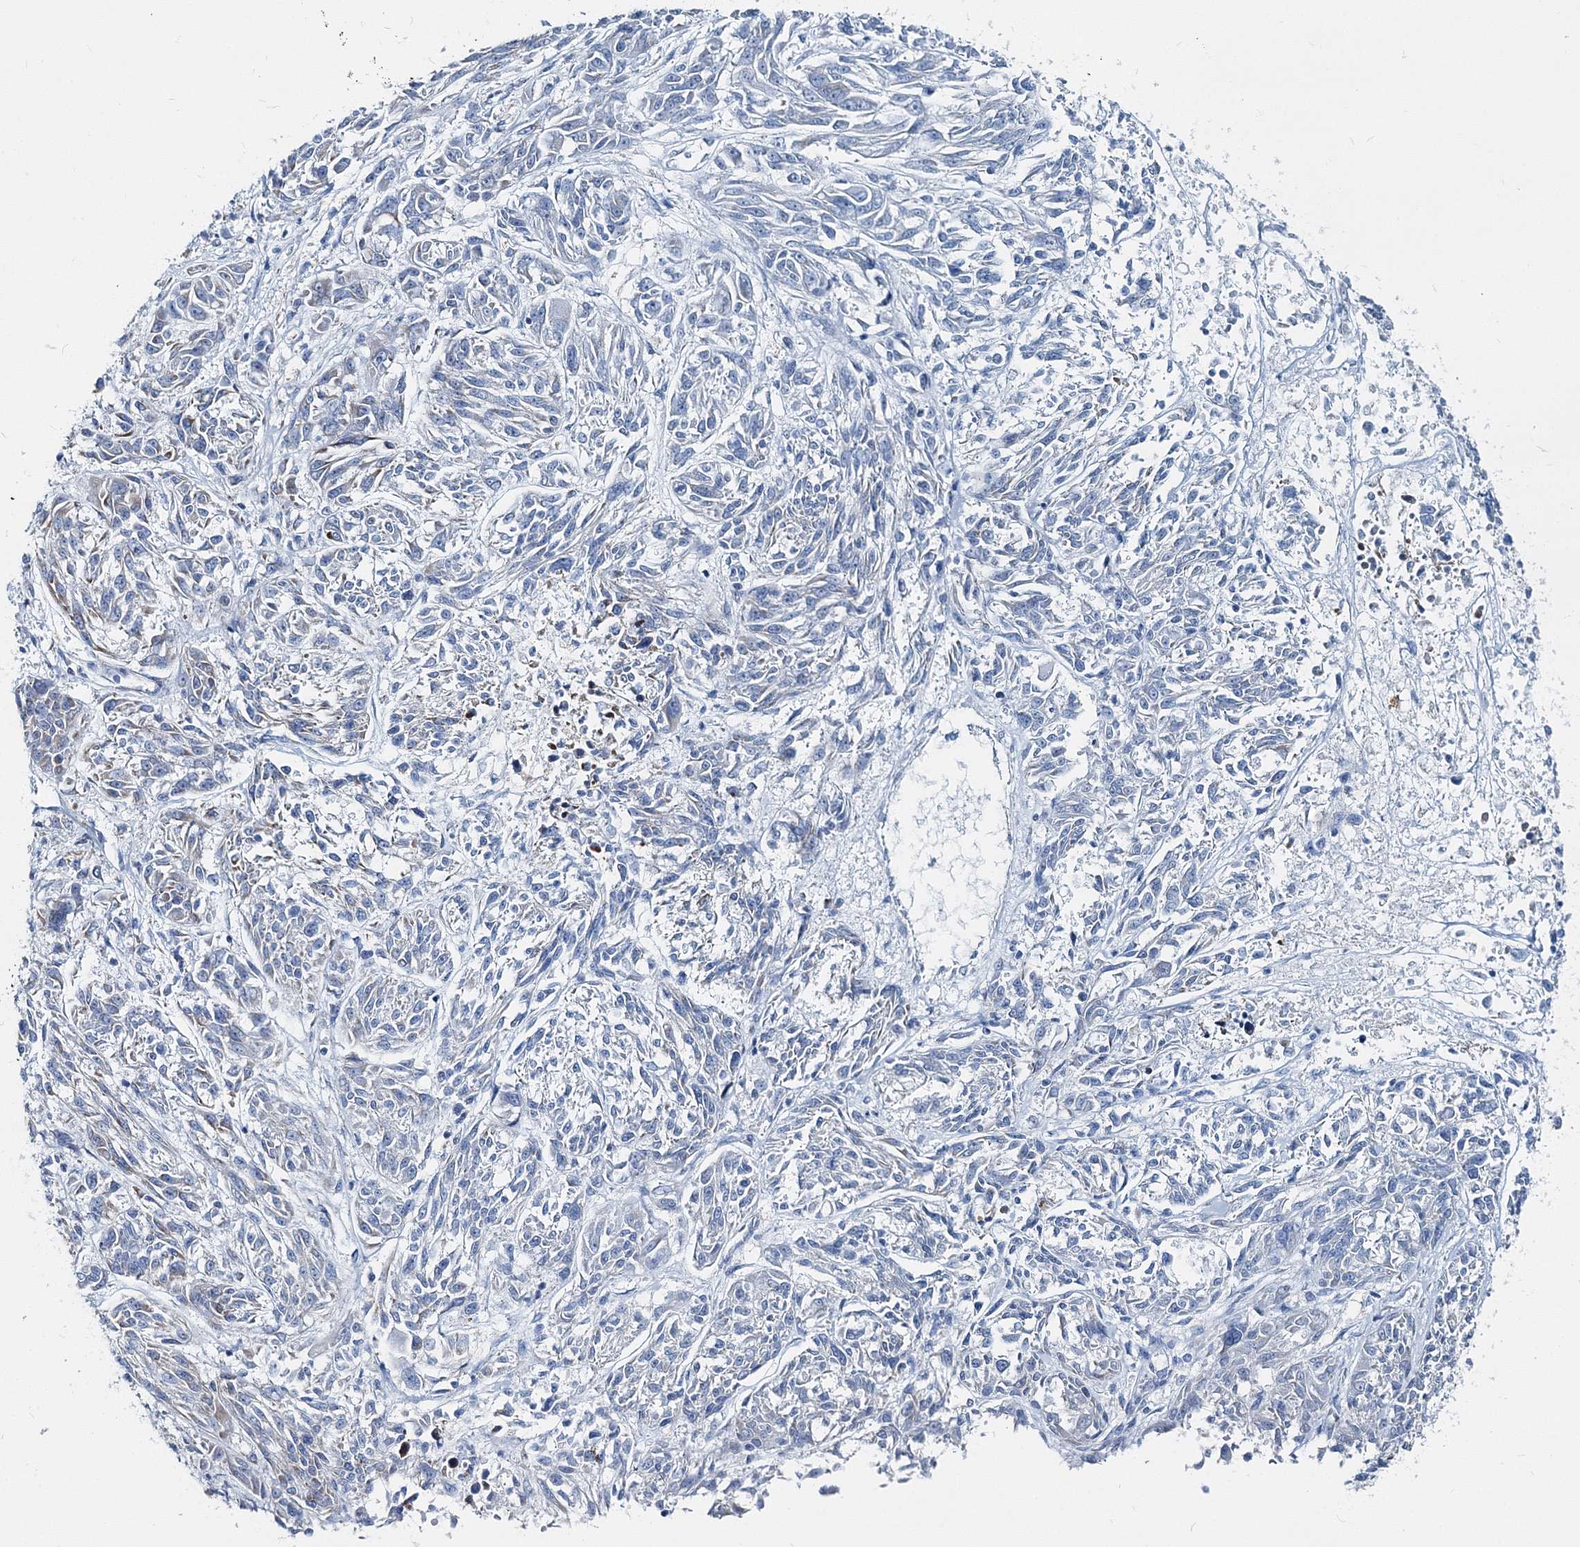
{"staining": {"intensity": "negative", "quantity": "none", "location": "none"}, "tissue": "melanoma", "cell_type": "Tumor cells", "image_type": "cancer", "snomed": [{"axis": "morphology", "description": "Malignant melanoma, NOS"}, {"axis": "topography", "description": "Skin"}], "caption": "Protein analysis of malignant melanoma reveals no significant staining in tumor cells.", "gene": "GABARAPL2", "patient": {"sex": "male", "age": 53}}